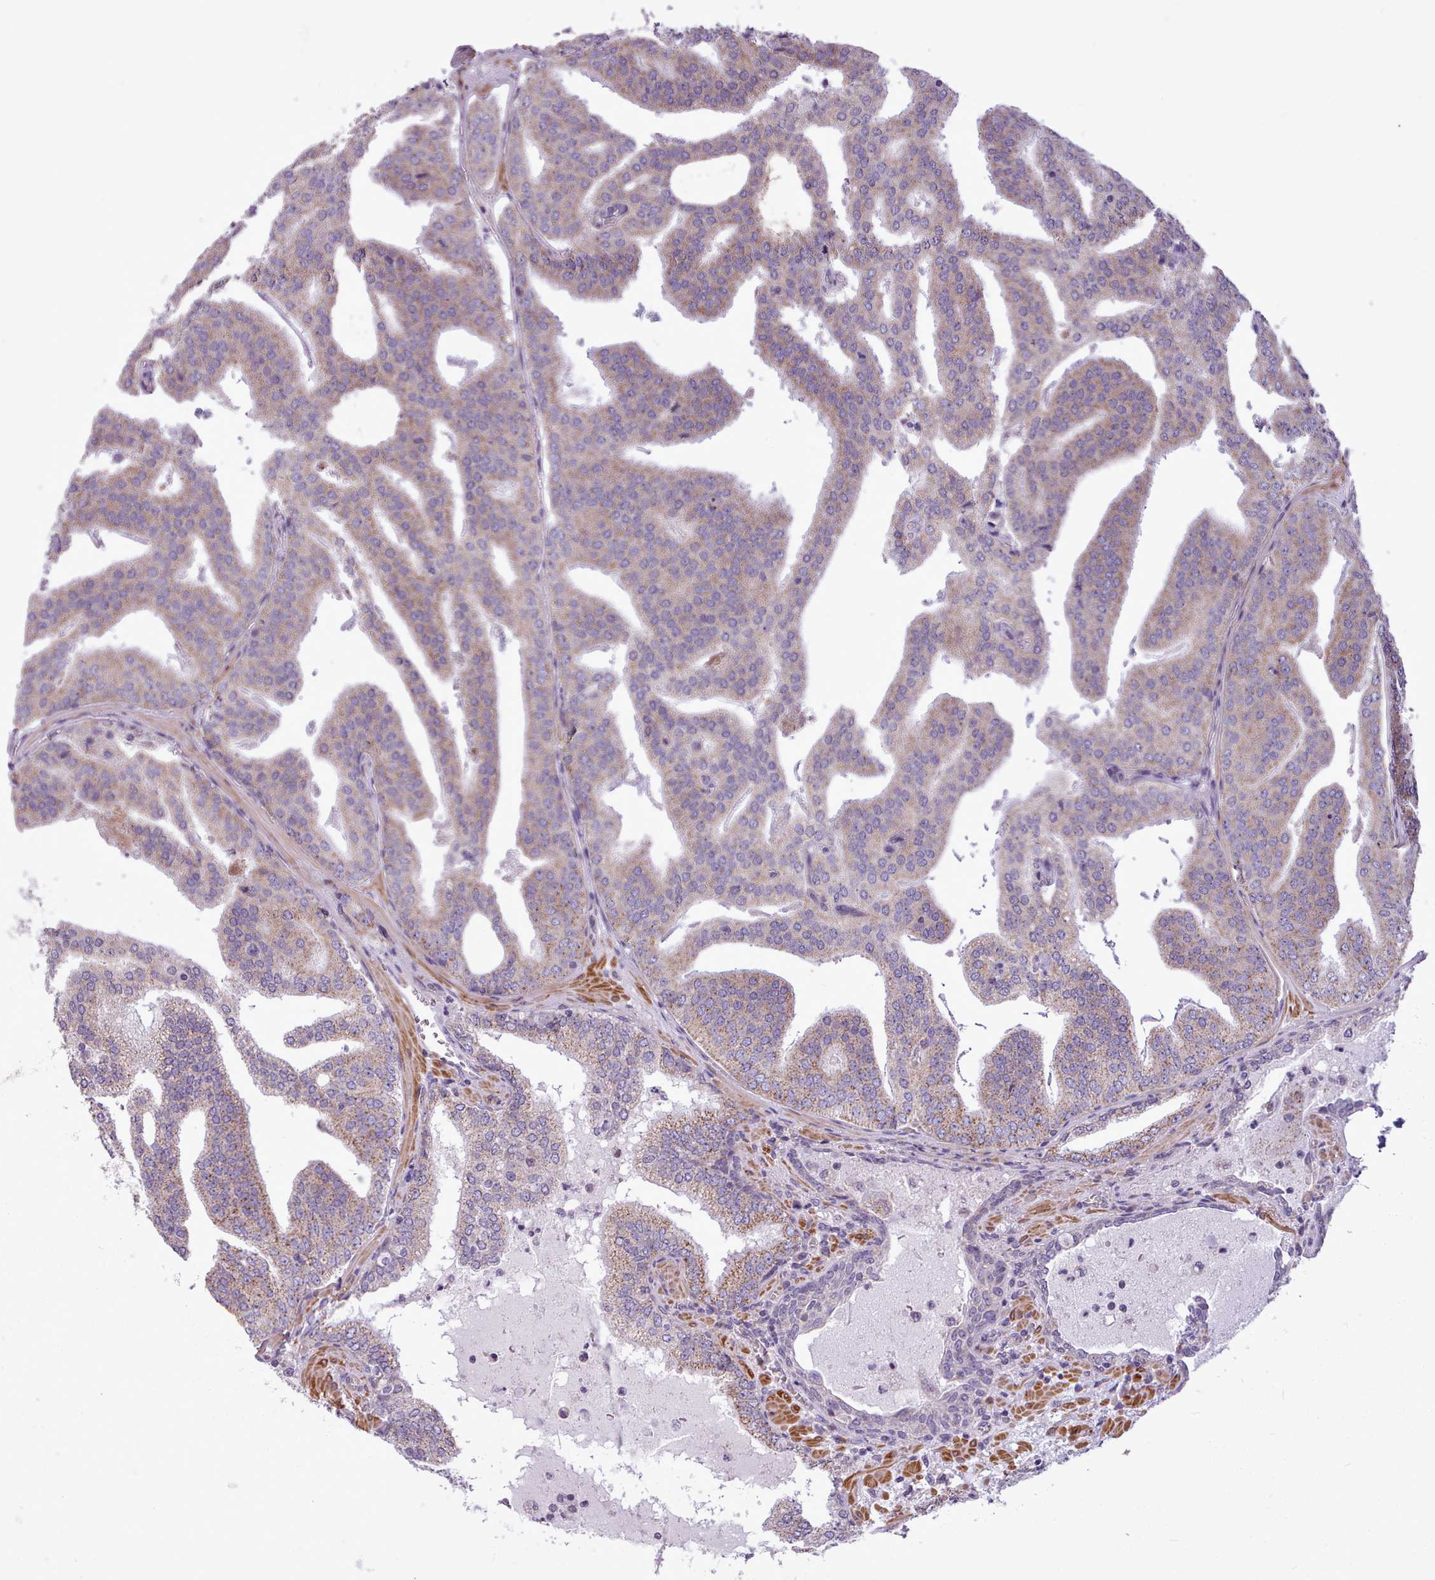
{"staining": {"intensity": "moderate", "quantity": ">75%", "location": "cytoplasmic/membranous"}, "tissue": "prostate cancer", "cell_type": "Tumor cells", "image_type": "cancer", "snomed": [{"axis": "morphology", "description": "Adenocarcinoma, High grade"}, {"axis": "topography", "description": "Prostate"}], "caption": "Prostate cancer stained with a protein marker exhibits moderate staining in tumor cells.", "gene": "AVL9", "patient": {"sex": "male", "age": 68}}